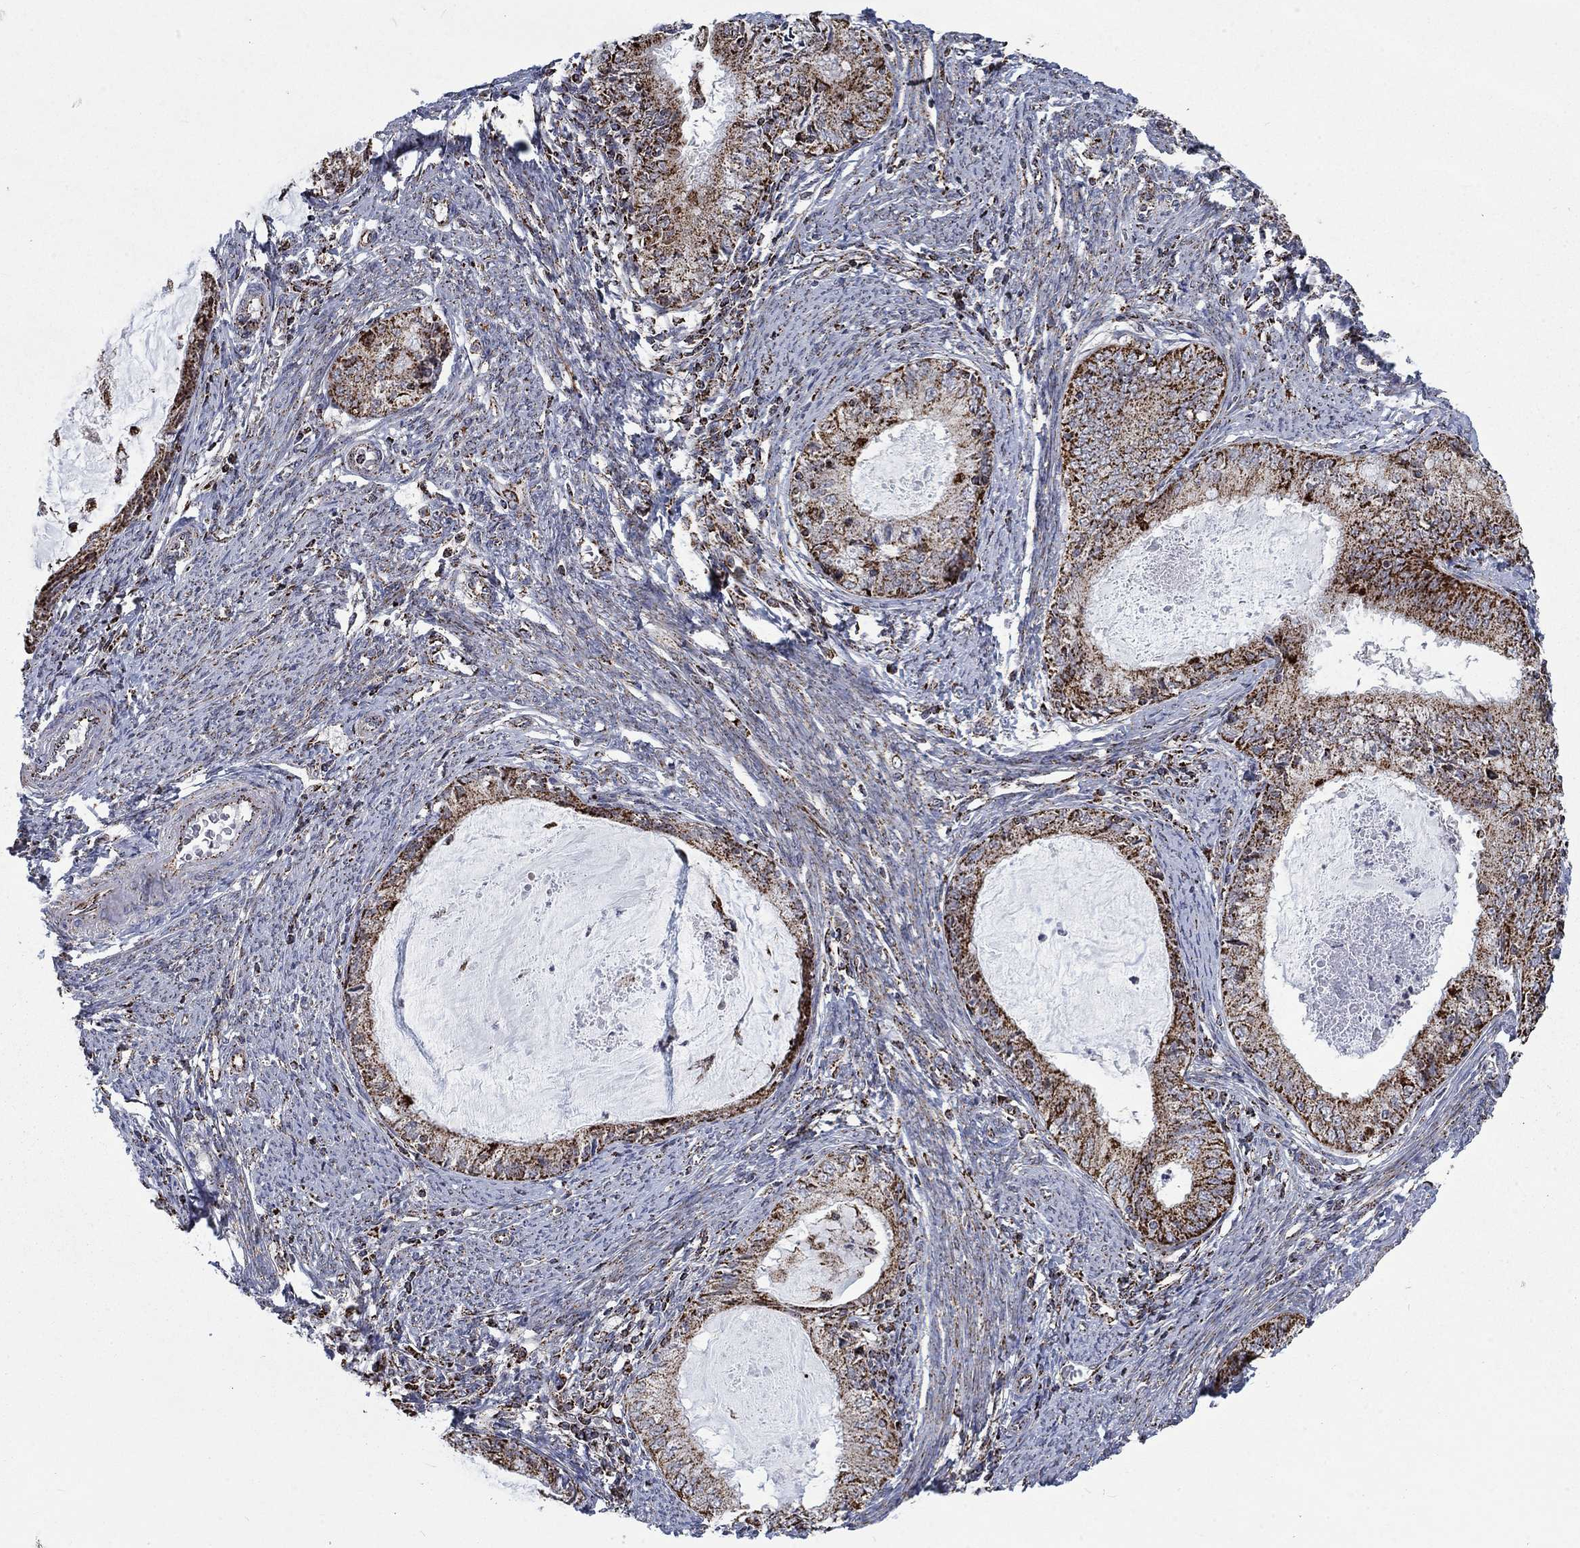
{"staining": {"intensity": "strong", "quantity": ">75%", "location": "cytoplasmic/membranous"}, "tissue": "endometrial cancer", "cell_type": "Tumor cells", "image_type": "cancer", "snomed": [{"axis": "morphology", "description": "Adenocarcinoma, NOS"}, {"axis": "topography", "description": "Endometrium"}], "caption": "High-power microscopy captured an IHC micrograph of endometrial adenocarcinoma, revealing strong cytoplasmic/membranous expression in approximately >75% of tumor cells.", "gene": "MOAP1", "patient": {"sex": "female", "age": 57}}